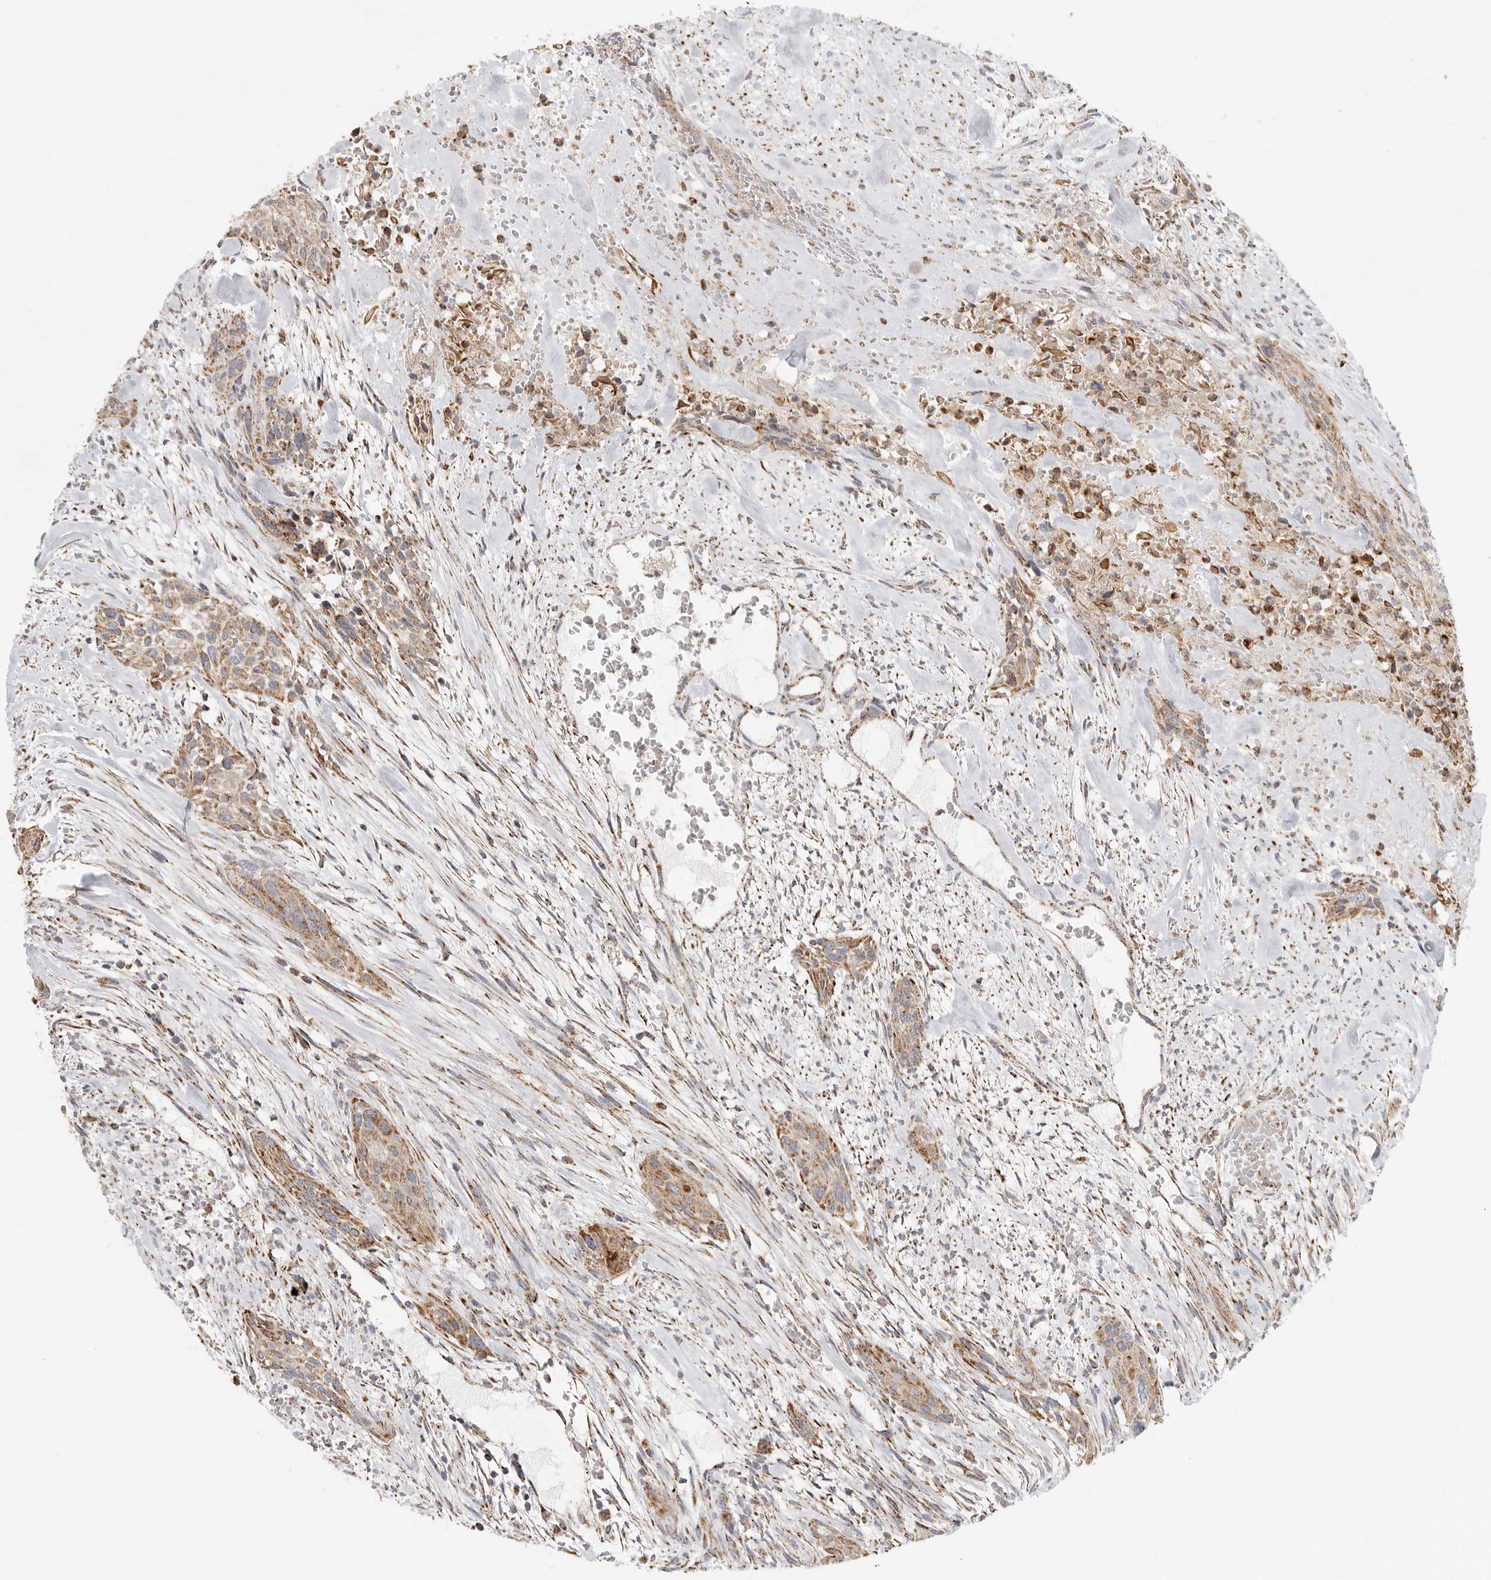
{"staining": {"intensity": "moderate", "quantity": ">75%", "location": "cytoplasmic/membranous"}, "tissue": "urothelial cancer", "cell_type": "Tumor cells", "image_type": "cancer", "snomed": [{"axis": "morphology", "description": "Urothelial carcinoma, High grade"}, {"axis": "topography", "description": "Urinary bladder"}], "caption": "An immunohistochemistry histopathology image of tumor tissue is shown. Protein staining in brown shows moderate cytoplasmic/membranous positivity in high-grade urothelial carcinoma within tumor cells.", "gene": "SLC25A26", "patient": {"sex": "male", "age": 35}}